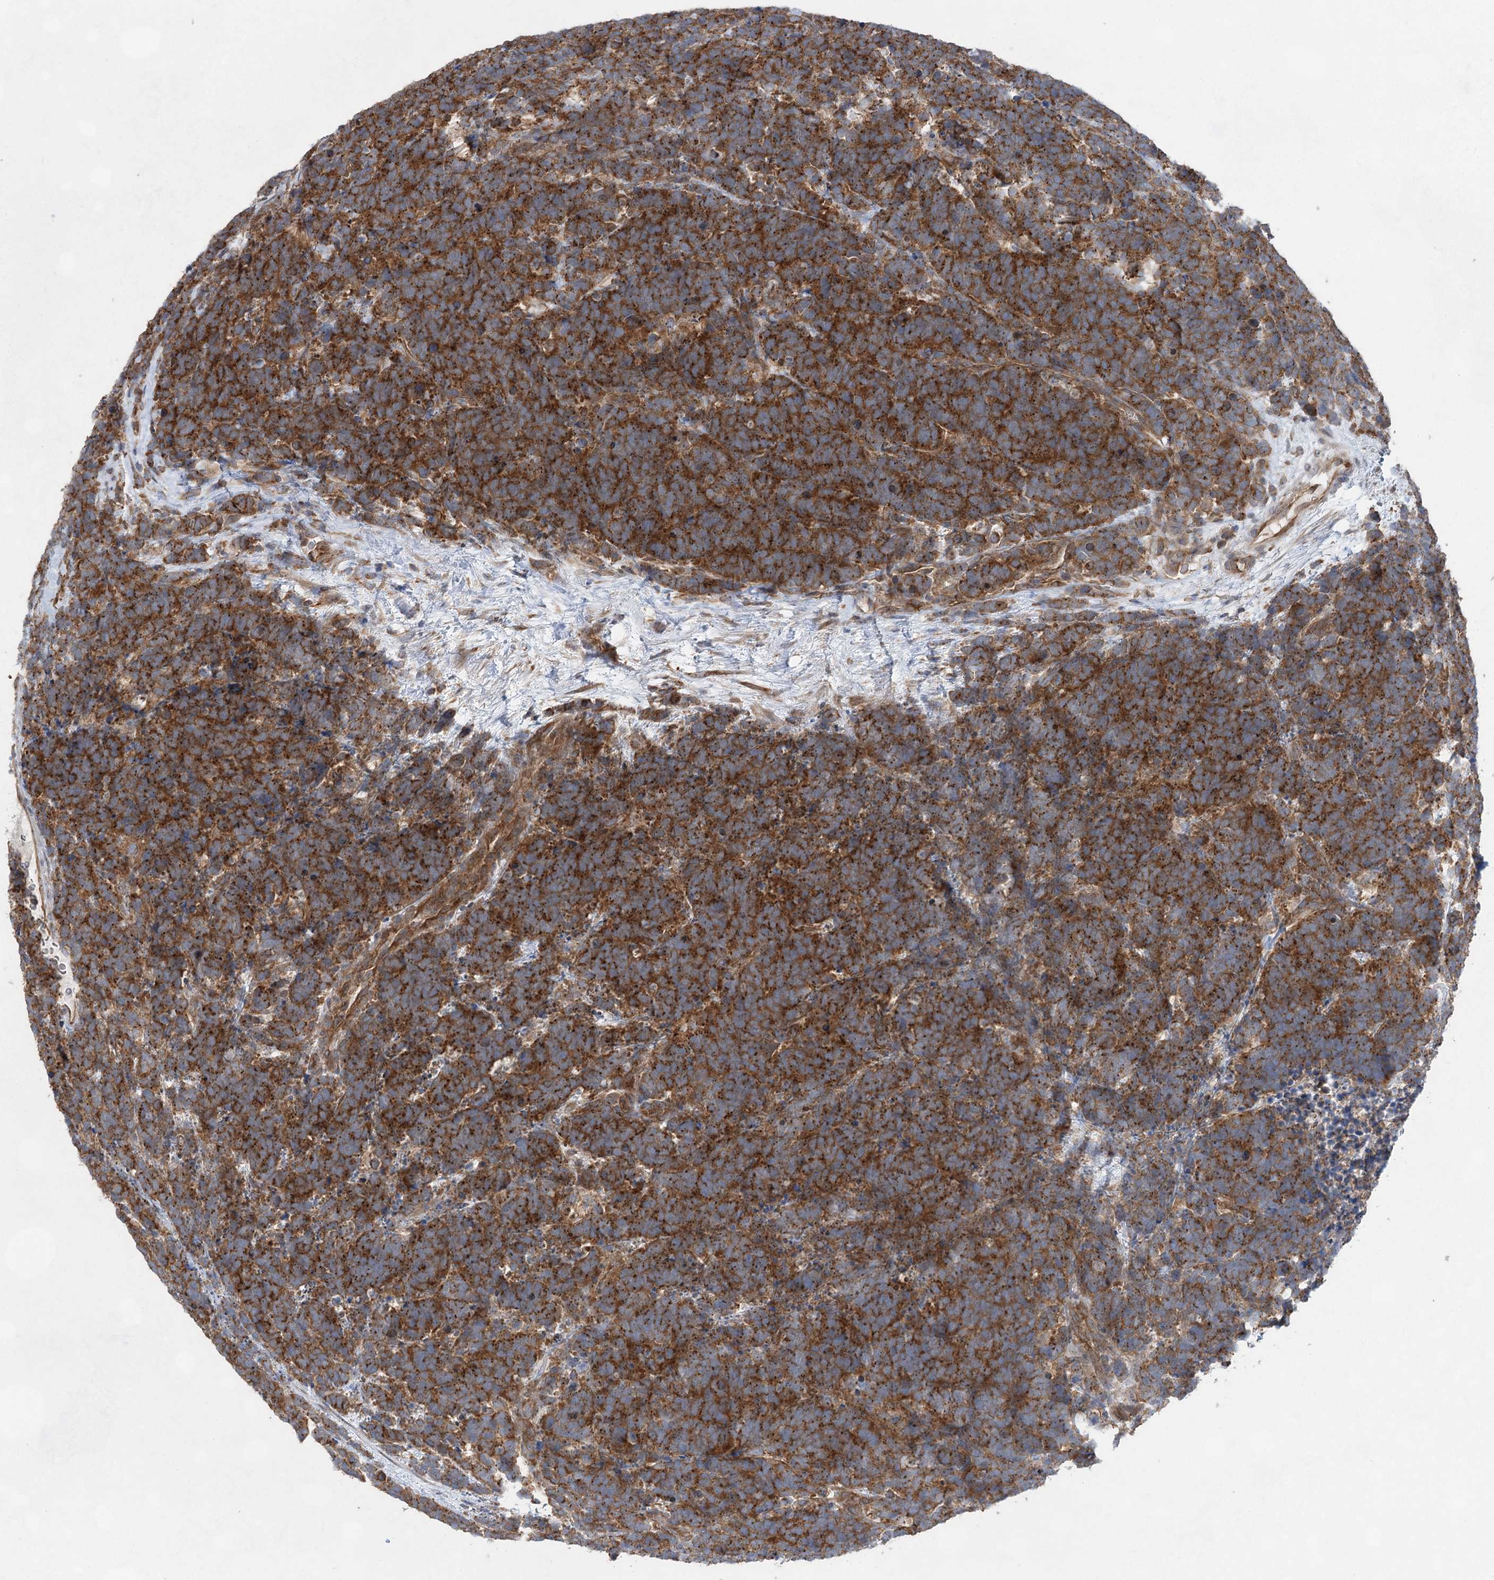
{"staining": {"intensity": "moderate", "quantity": ">75%", "location": "cytoplasmic/membranous"}, "tissue": "carcinoid", "cell_type": "Tumor cells", "image_type": "cancer", "snomed": [{"axis": "morphology", "description": "Carcinoma, NOS"}, {"axis": "morphology", "description": "Carcinoid, malignant, NOS"}, {"axis": "topography", "description": "Urinary bladder"}], "caption": "Human carcinoid stained for a protein (brown) demonstrates moderate cytoplasmic/membranous positive expression in about >75% of tumor cells.", "gene": "EIF3A", "patient": {"sex": "male", "age": 57}}